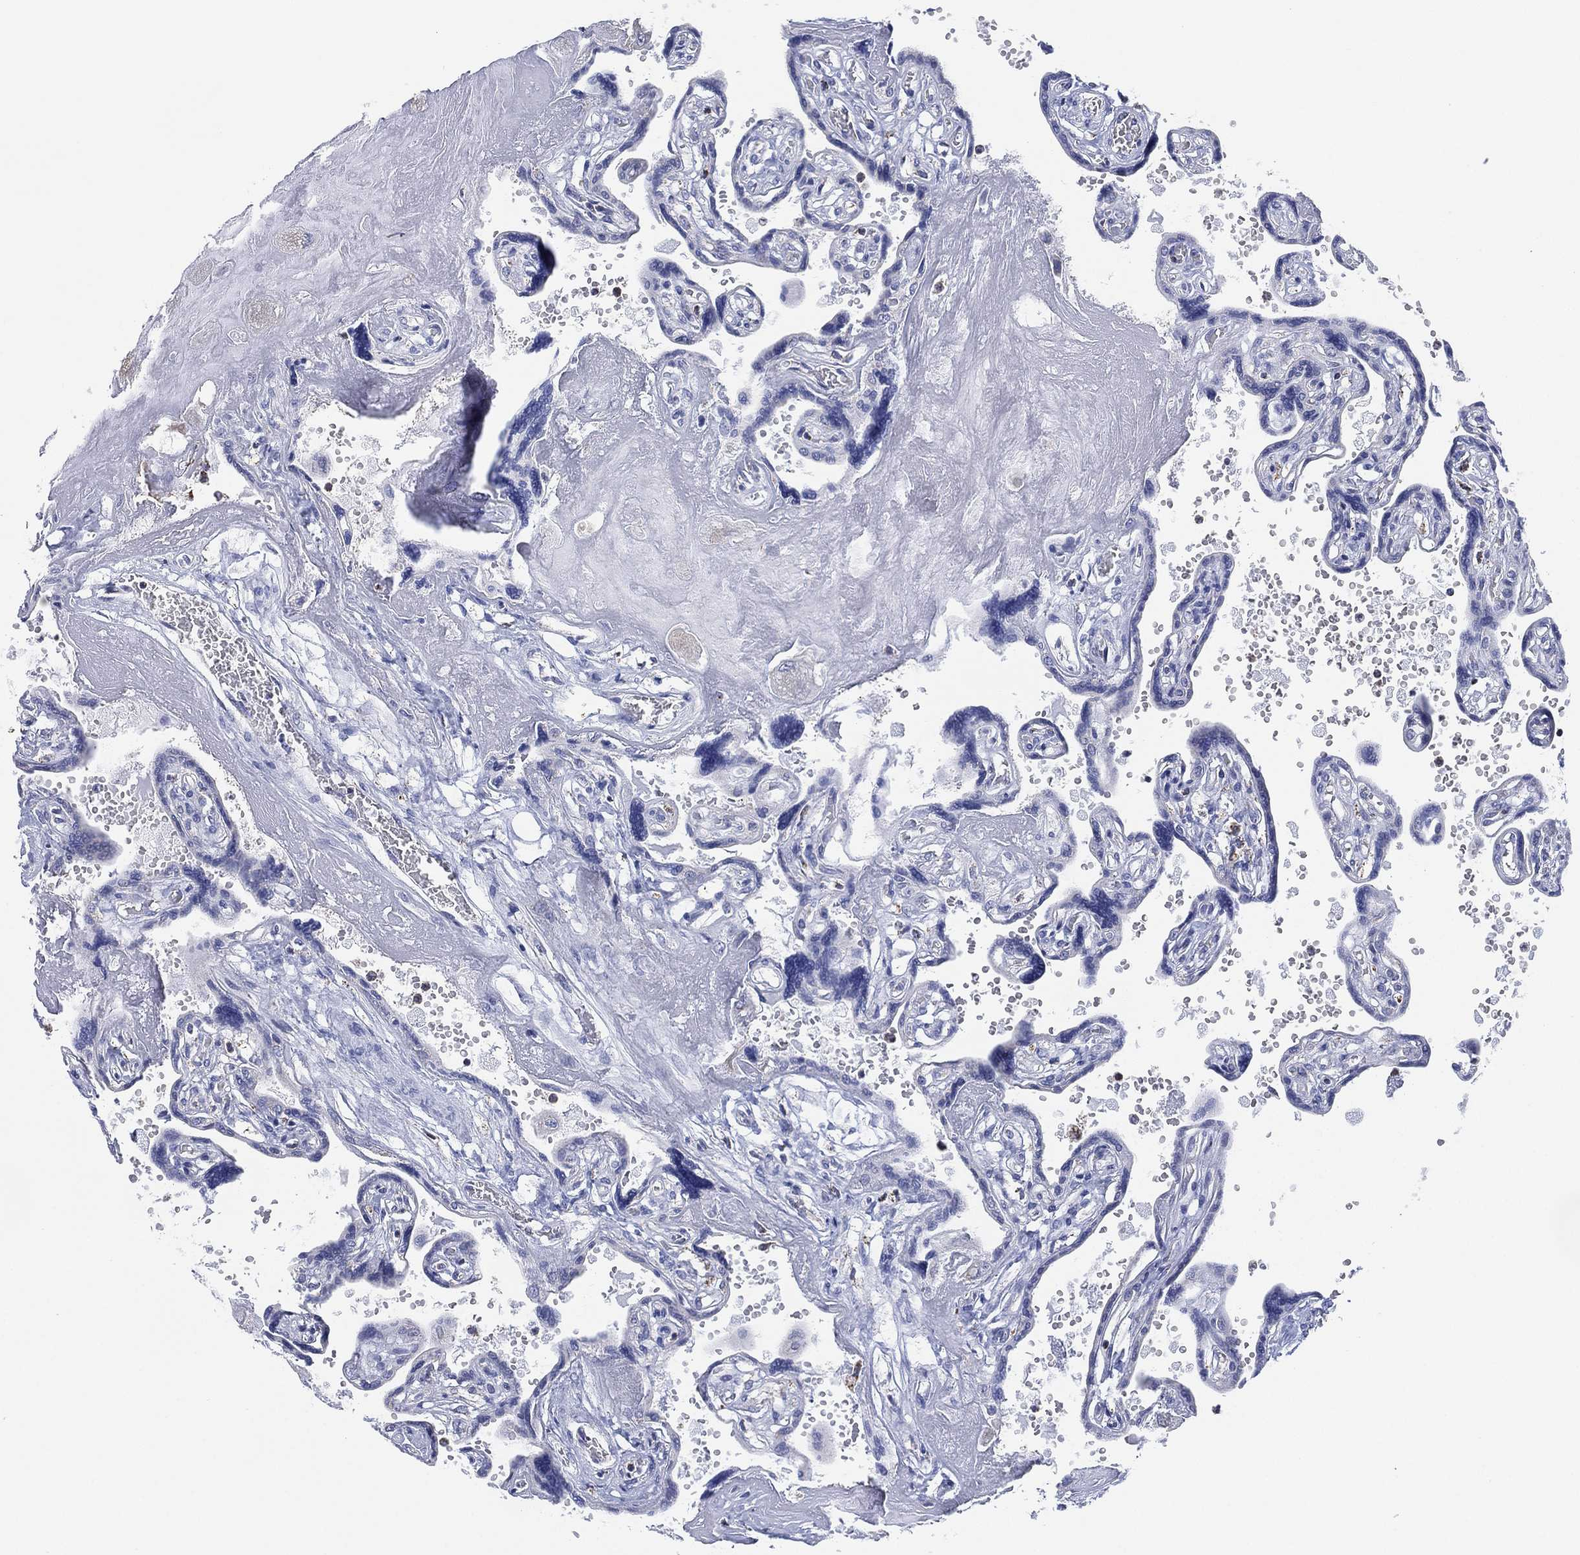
{"staining": {"intensity": "negative", "quantity": "none", "location": "none"}, "tissue": "placenta", "cell_type": "Decidual cells", "image_type": "normal", "snomed": [{"axis": "morphology", "description": "Normal tissue, NOS"}, {"axis": "topography", "description": "Placenta"}], "caption": "This is a photomicrograph of immunohistochemistry staining of normal placenta, which shows no positivity in decidual cells. (Stains: DAB immunohistochemistry (IHC) with hematoxylin counter stain, Microscopy: brightfield microscopy at high magnification).", "gene": "CFTR", "patient": {"sex": "female", "age": 32}}